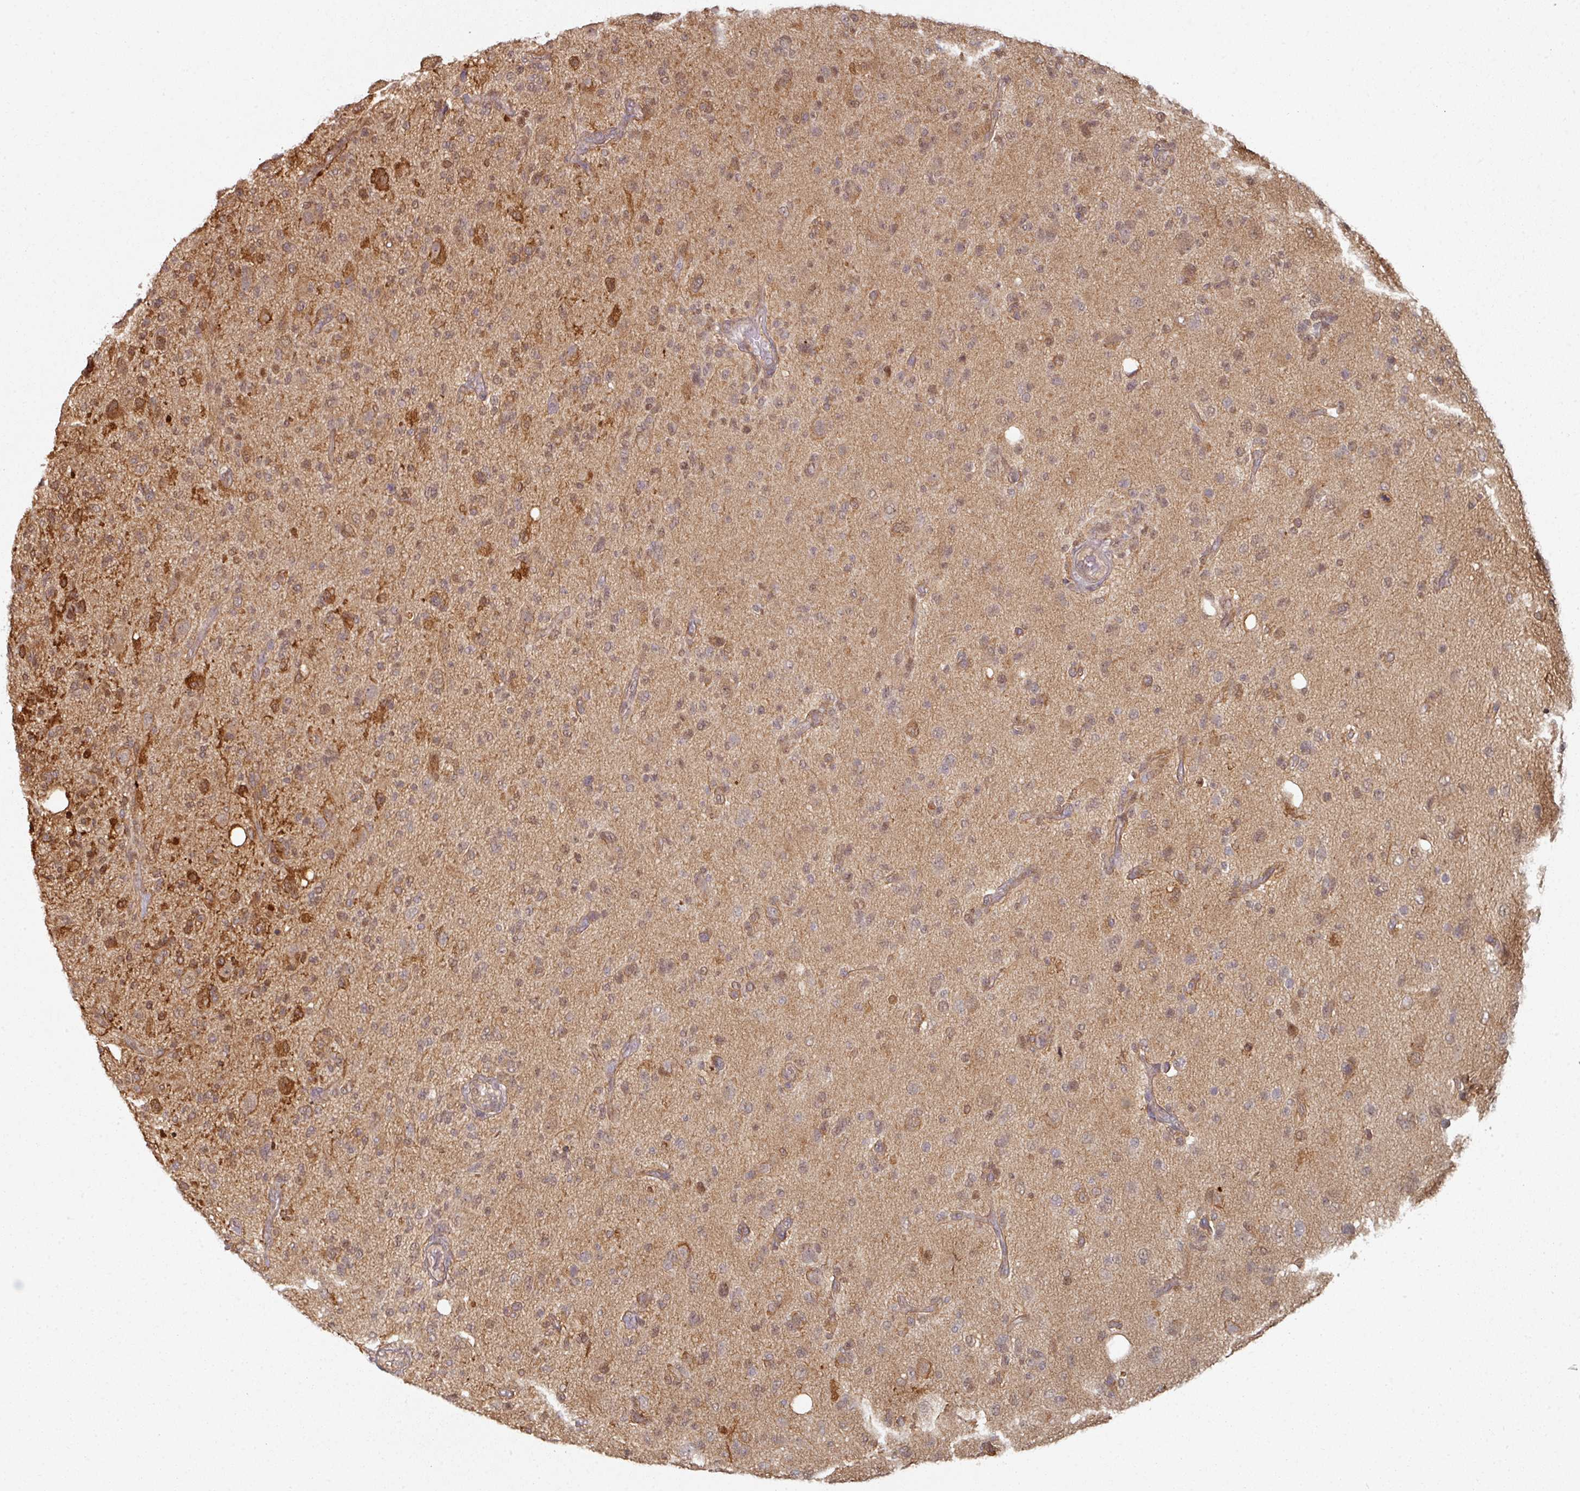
{"staining": {"intensity": "moderate", "quantity": "25%-75%", "location": "cytoplasmic/membranous,nuclear"}, "tissue": "glioma", "cell_type": "Tumor cells", "image_type": "cancer", "snomed": [{"axis": "morphology", "description": "Glioma, malignant, High grade"}, {"axis": "topography", "description": "Brain"}], "caption": "DAB immunohistochemical staining of malignant glioma (high-grade) demonstrates moderate cytoplasmic/membranous and nuclear protein expression in about 25%-75% of tumor cells. (DAB IHC, brown staining for protein, blue staining for nuclei).", "gene": "PSME3IP1", "patient": {"sex": "female", "age": 67}}